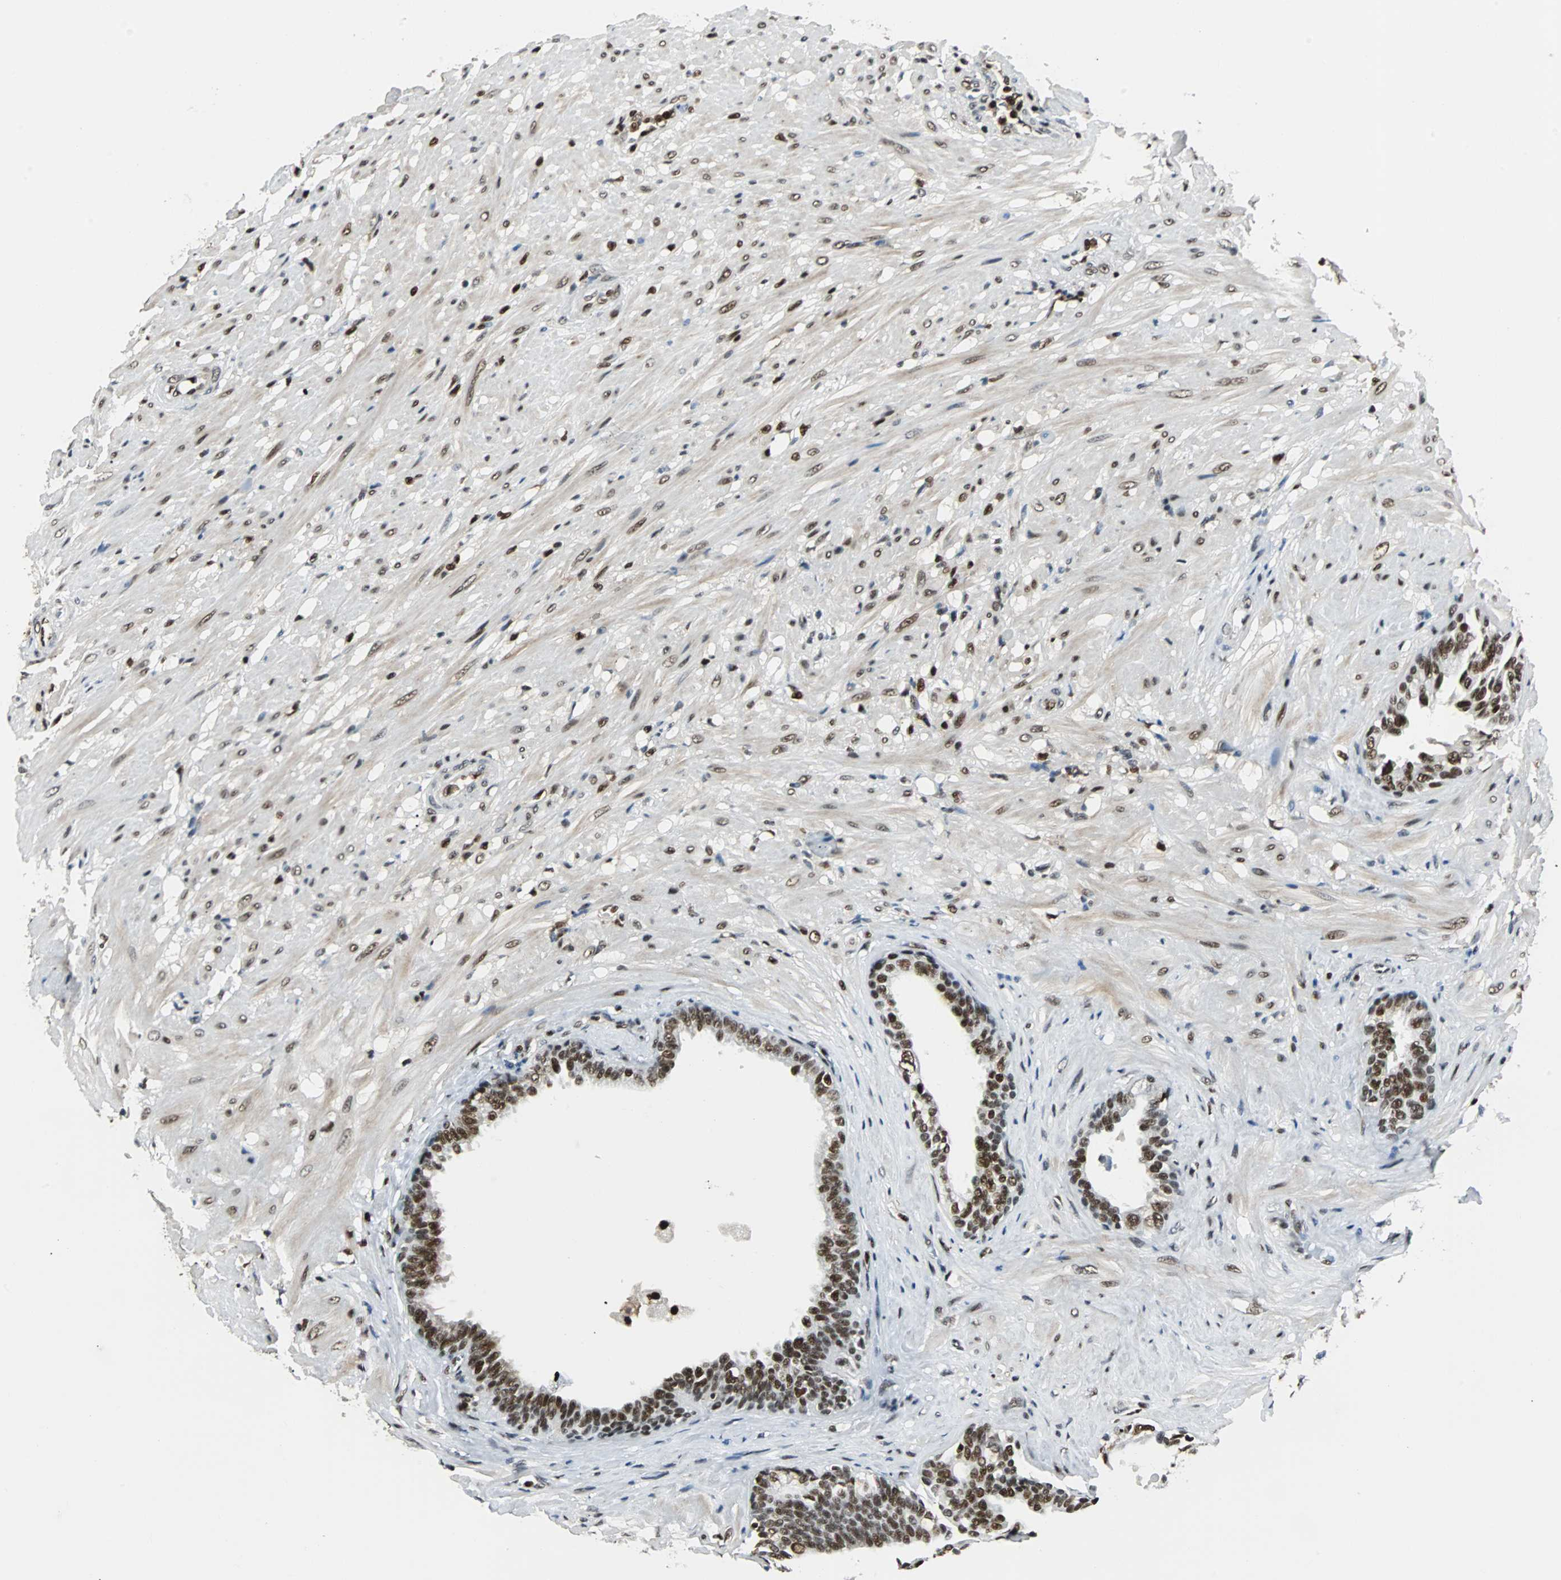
{"staining": {"intensity": "moderate", "quantity": ">75%", "location": "nuclear"}, "tissue": "seminal vesicle", "cell_type": "Glandular cells", "image_type": "normal", "snomed": [{"axis": "morphology", "description": "Normal tissue, NOS"}, {"axis": "topography", "description": "Seminal veicle"}], "caption": "Immunohistochemical staining of benign seminal vesicle exhibits medium levels of moderate nuclear staining in approximately >75% of glandular cells.", "gene": "XRCC4", "patient": {"sex": "male", "age": 61}}